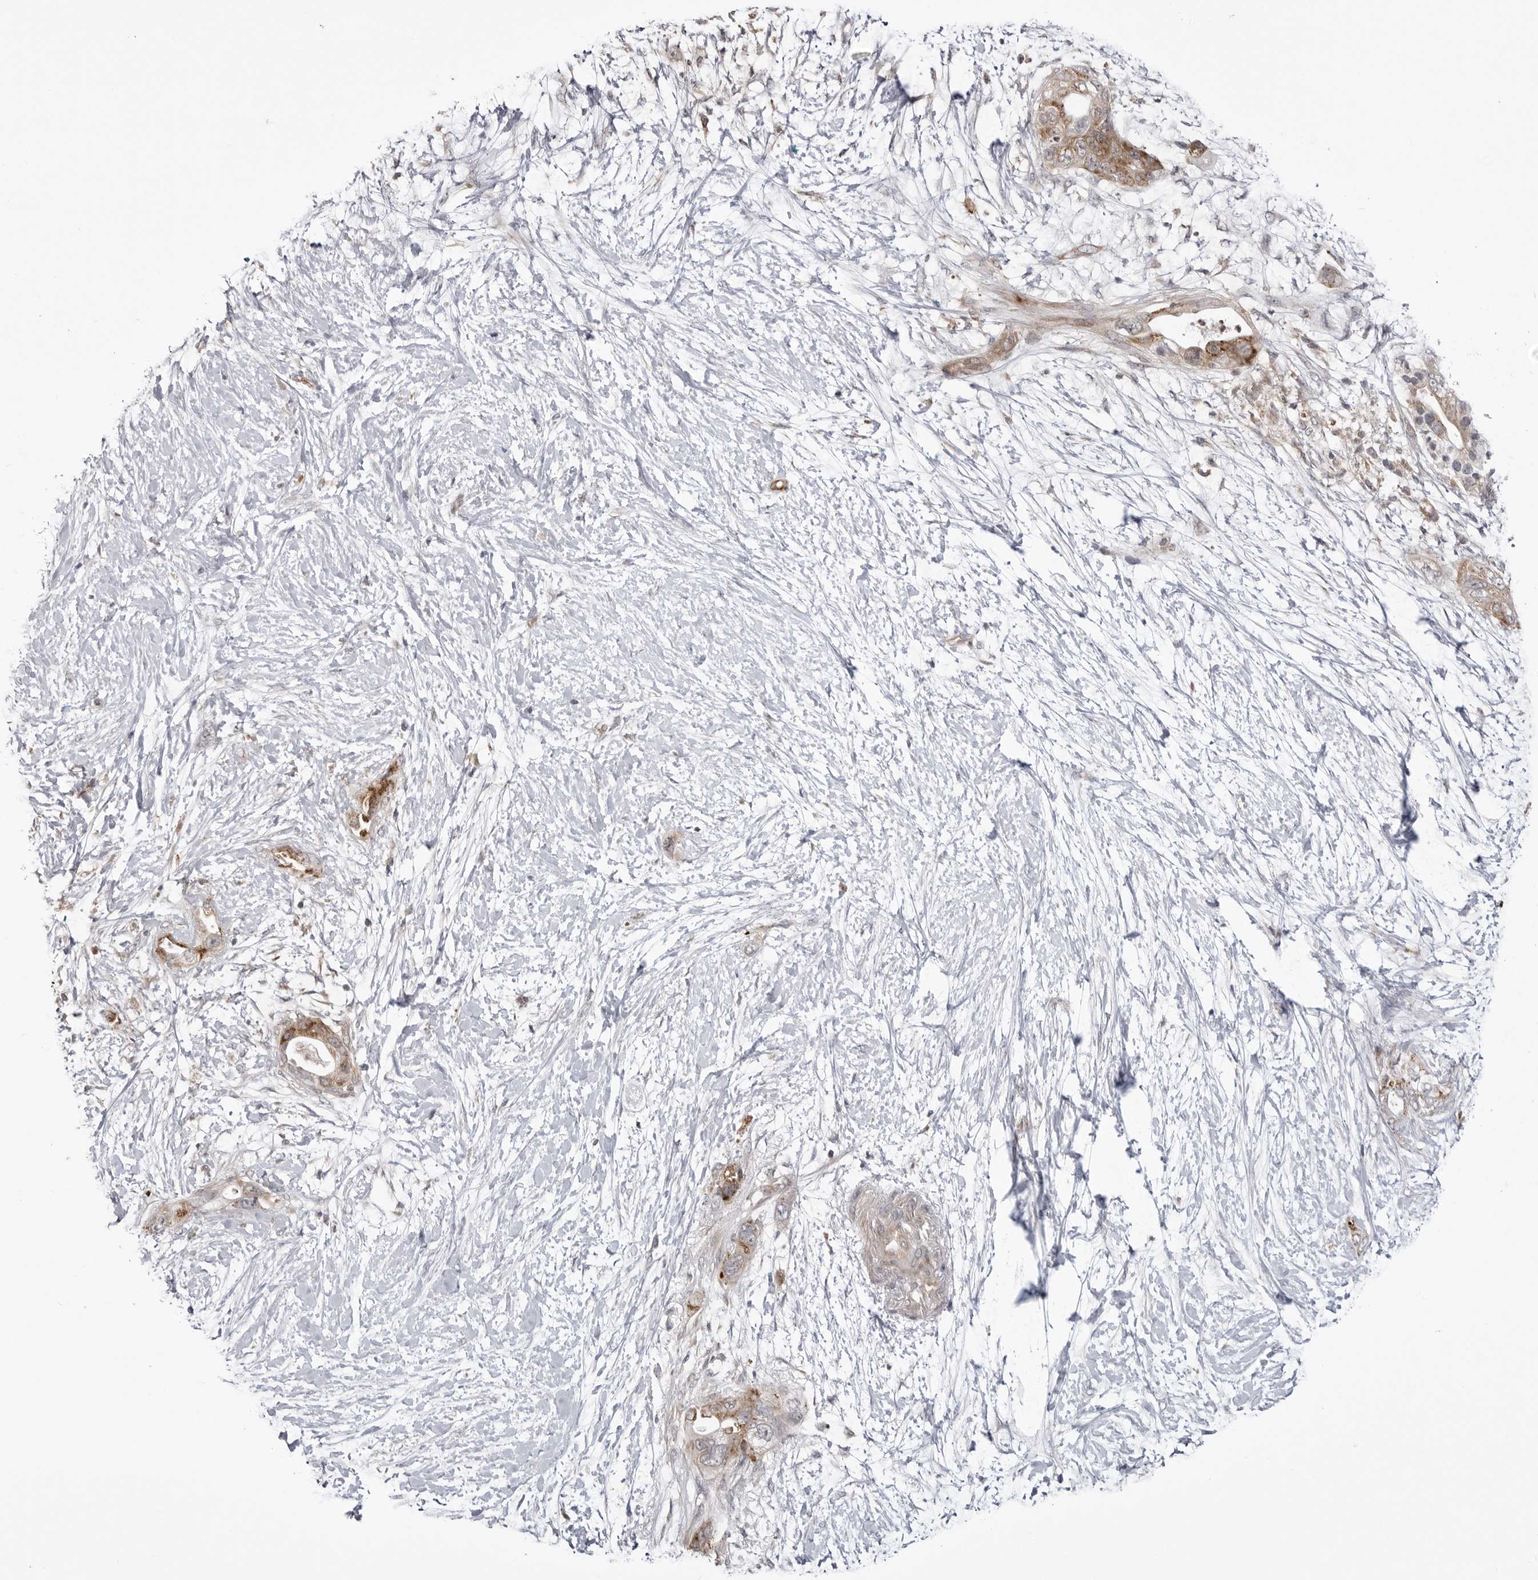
{"staining": {"intensity": "weak", "quantity": "25%-75%", "location": "cytoplasmic/membranous"}, "tissue": "pancreatic cancer", "cell_type": "Tumor cells", "image_type": "cancer", "snomed": [{"axis": "morphology", "description": "Adenocarcinoma, NOS"}, {"axis": "topography", "description": "Pancreas"}], "caption": "The immunohistochemical stain shows weak cytoplasmic/membranous positivity in tumor cells of pancreatic cancer tissue.", "gene": "CCDC18", "patient": {"sex": "male", "age": 53}}